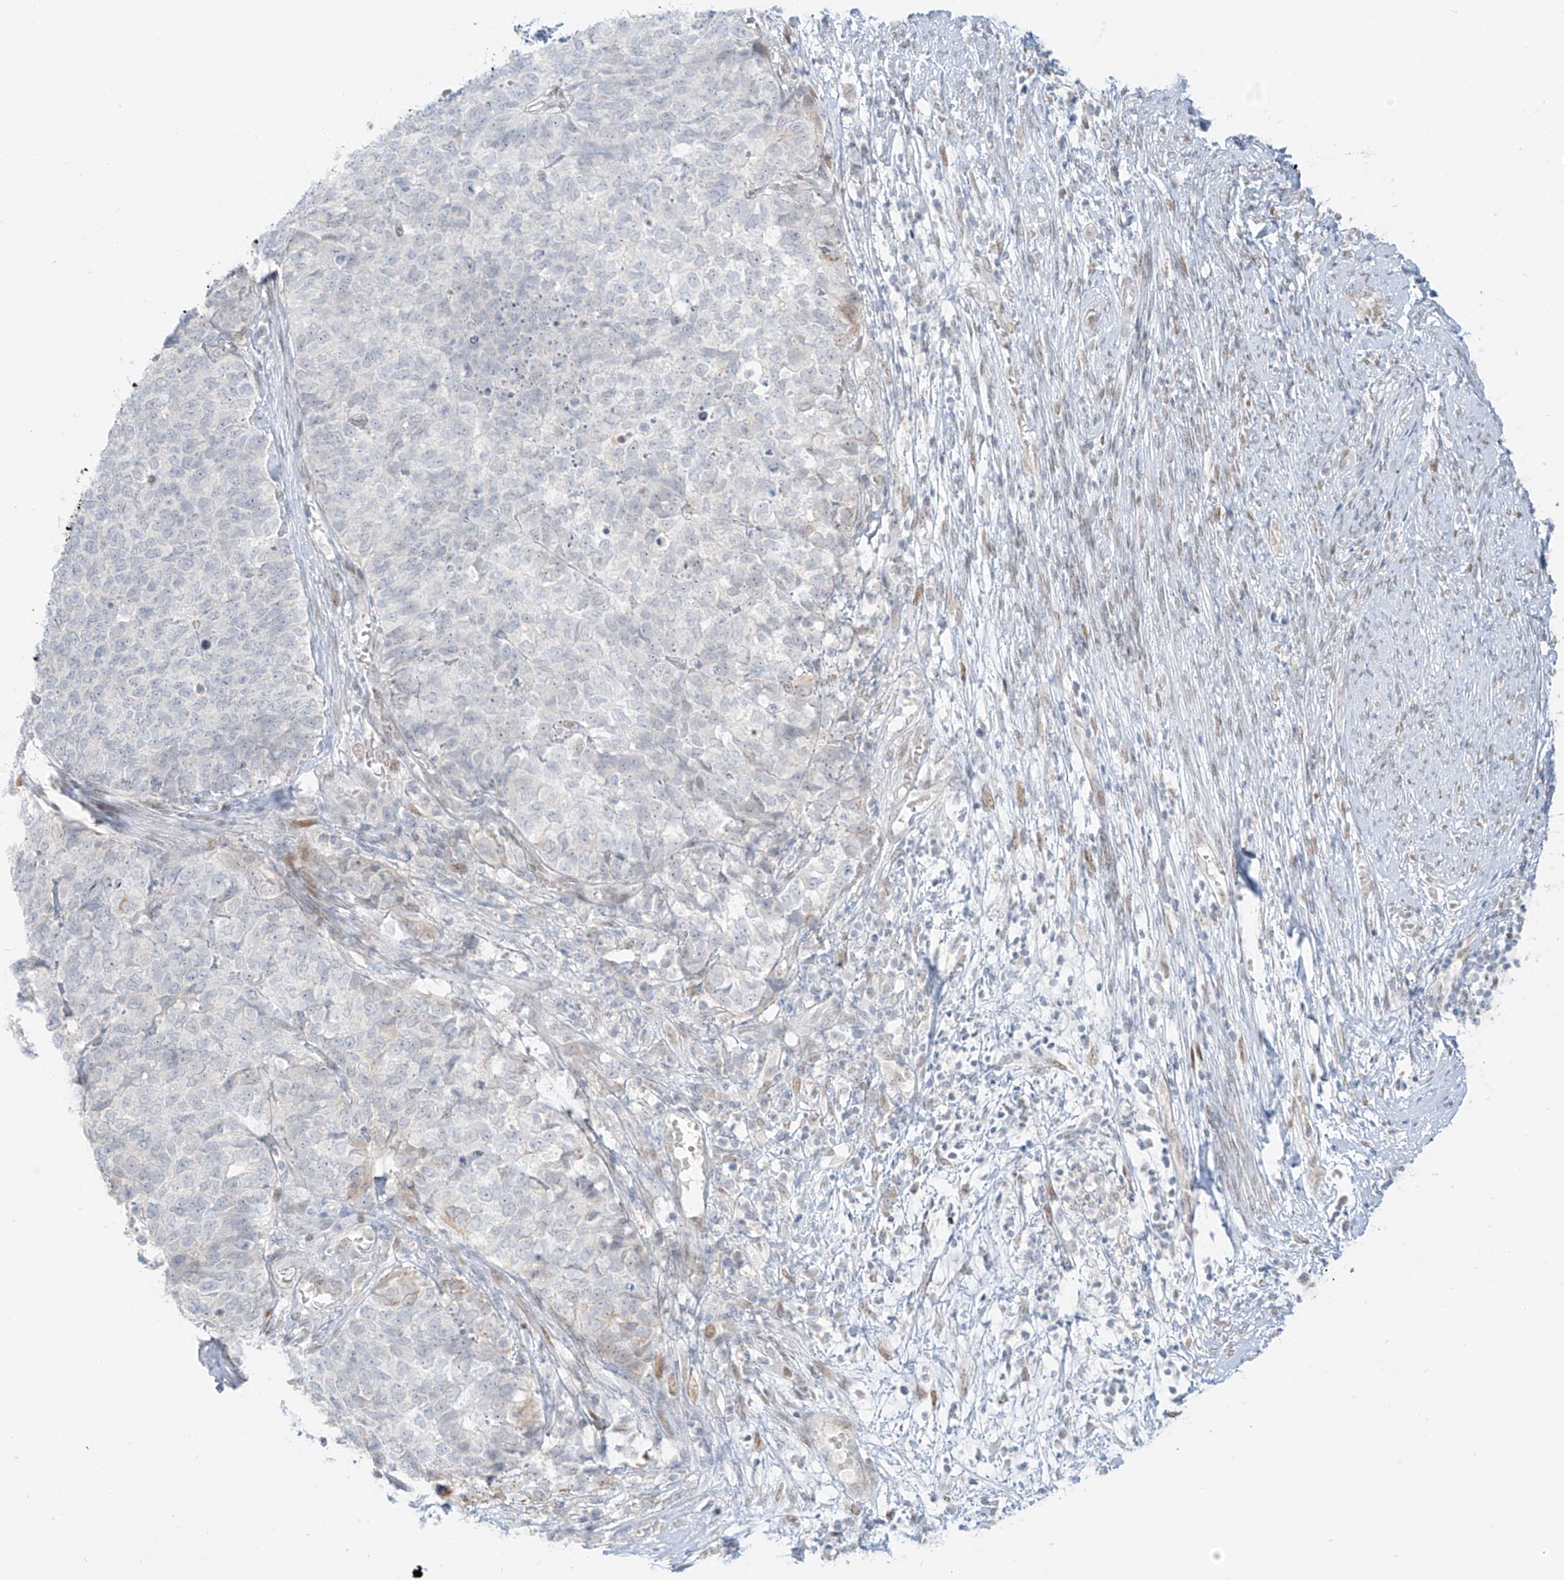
{"staining": {"intensity": "negative", "quantity": "none", "location": "none"}, "tissue": "cervical cancer", "cell_type": "Tumor cells", "image_type": "cancer", "snomed": [{"axis": "morphology", "description": "Squamous cell carcinoma, NOS"}, {"axis": "topography", "description": "Cervix"}], "caption": "Micrograph shows no significant protein expression in tumor cells of cervical squamous cell carcinoma. The staining is performed using DAB (3,3'-diaminobenzidine) brown chromogen with nuclei counter-stained in using hematoxylin.", "gene": "ZNF774", "patient": {"sex": "female", "age": 63}}